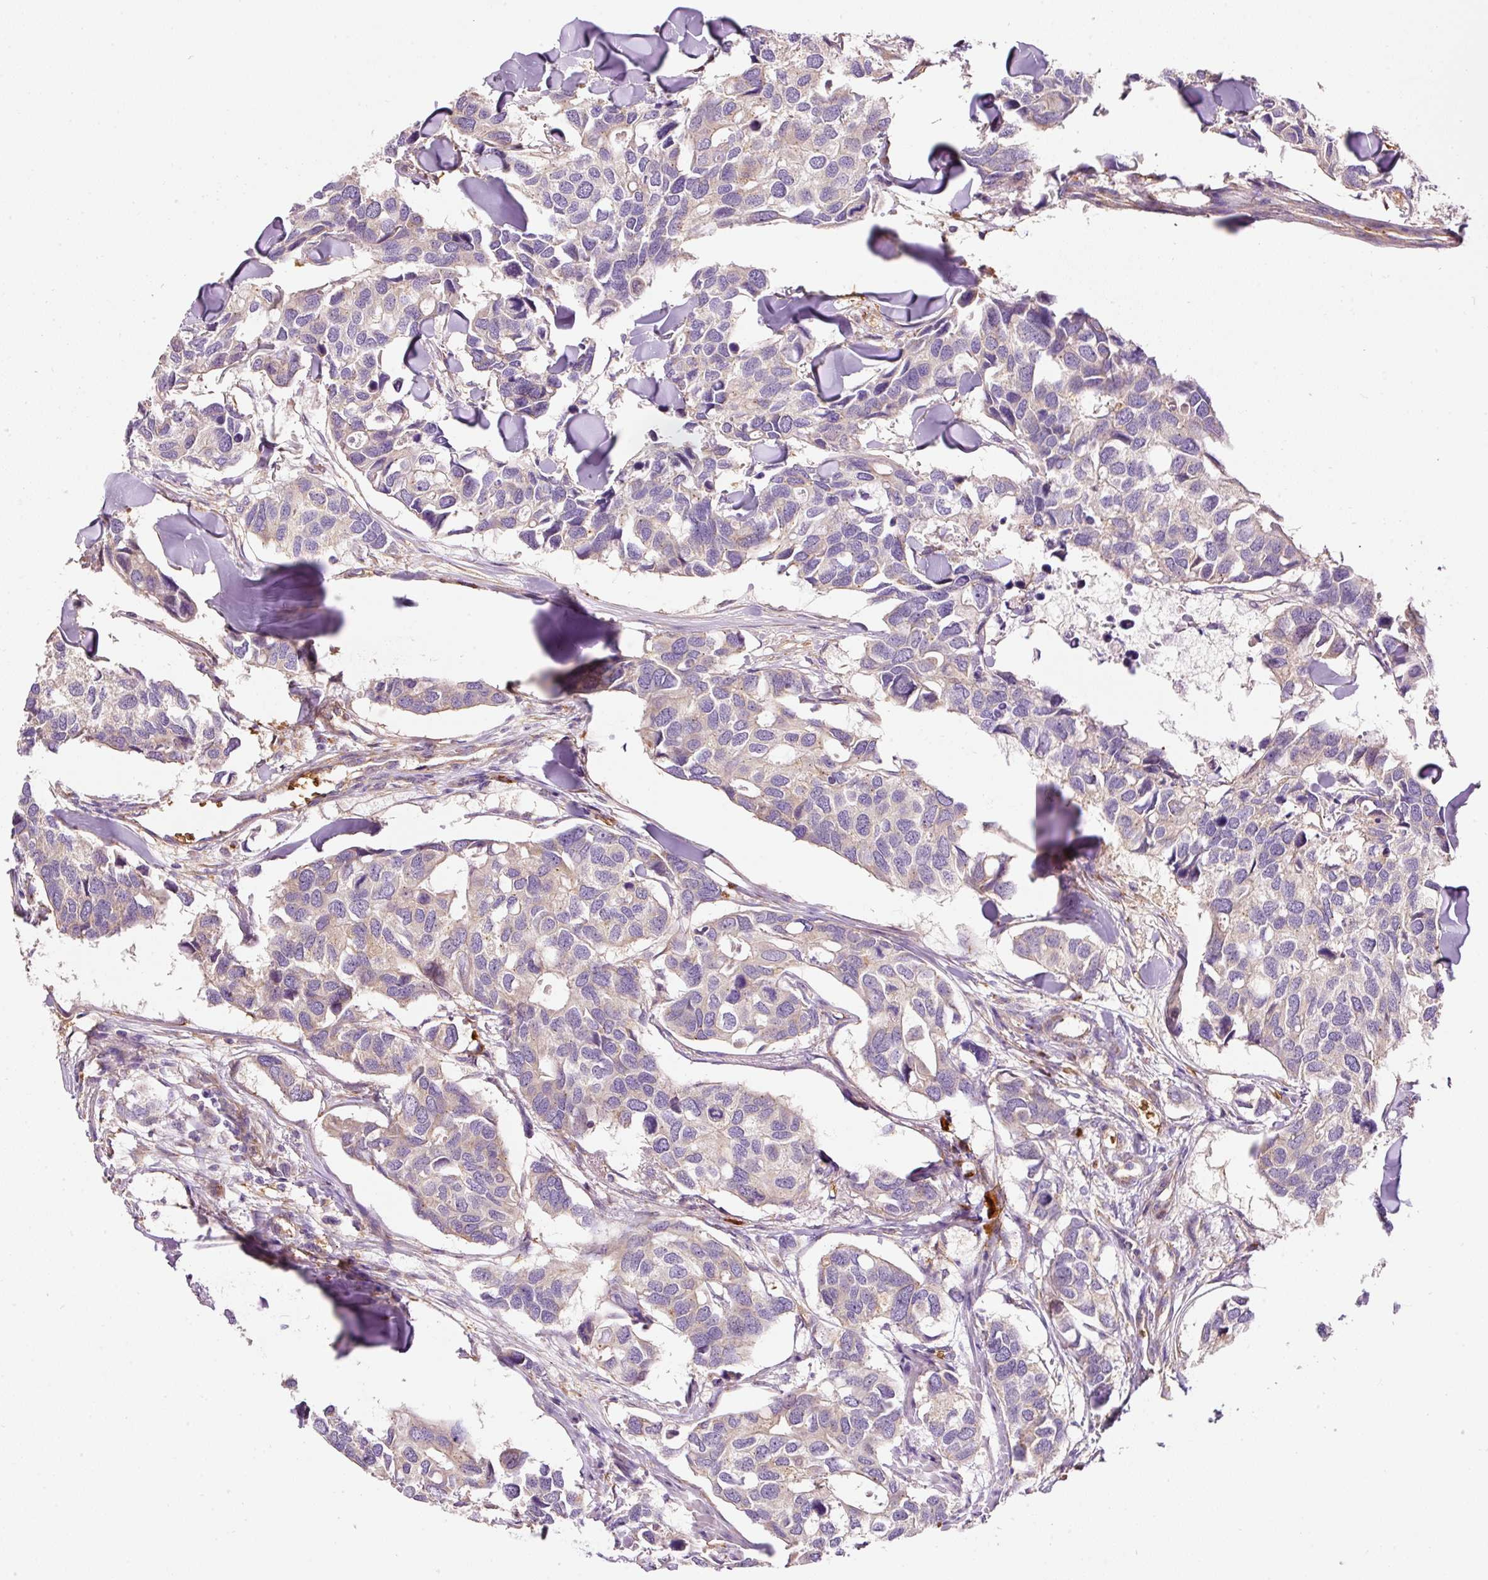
{"staining": {"intensity": "weak", "quantity": "<25%", "location": "cytoplasmic/membranous"}, "tissue": "breast cancer", "cell_type": "Tumor cells", "image_type": "cancer", "snomed": [{"axis": "morphology", "description": "Duct carcinoma"}, {"axis": "topography", "description": "Breast"}], "caption": "A micrograph of breast cancer stained for a protein shows no brown staining in tumor cells. The staining was performed using DAB (3,3'-diaminobenzidine) to visualize the protein expression in brown, while the nuclei were stained in blue with hematoxylin (Magnification: 20x).", "gene": "PRRC2A", "patient": {"sex": "female", "age": 83}}